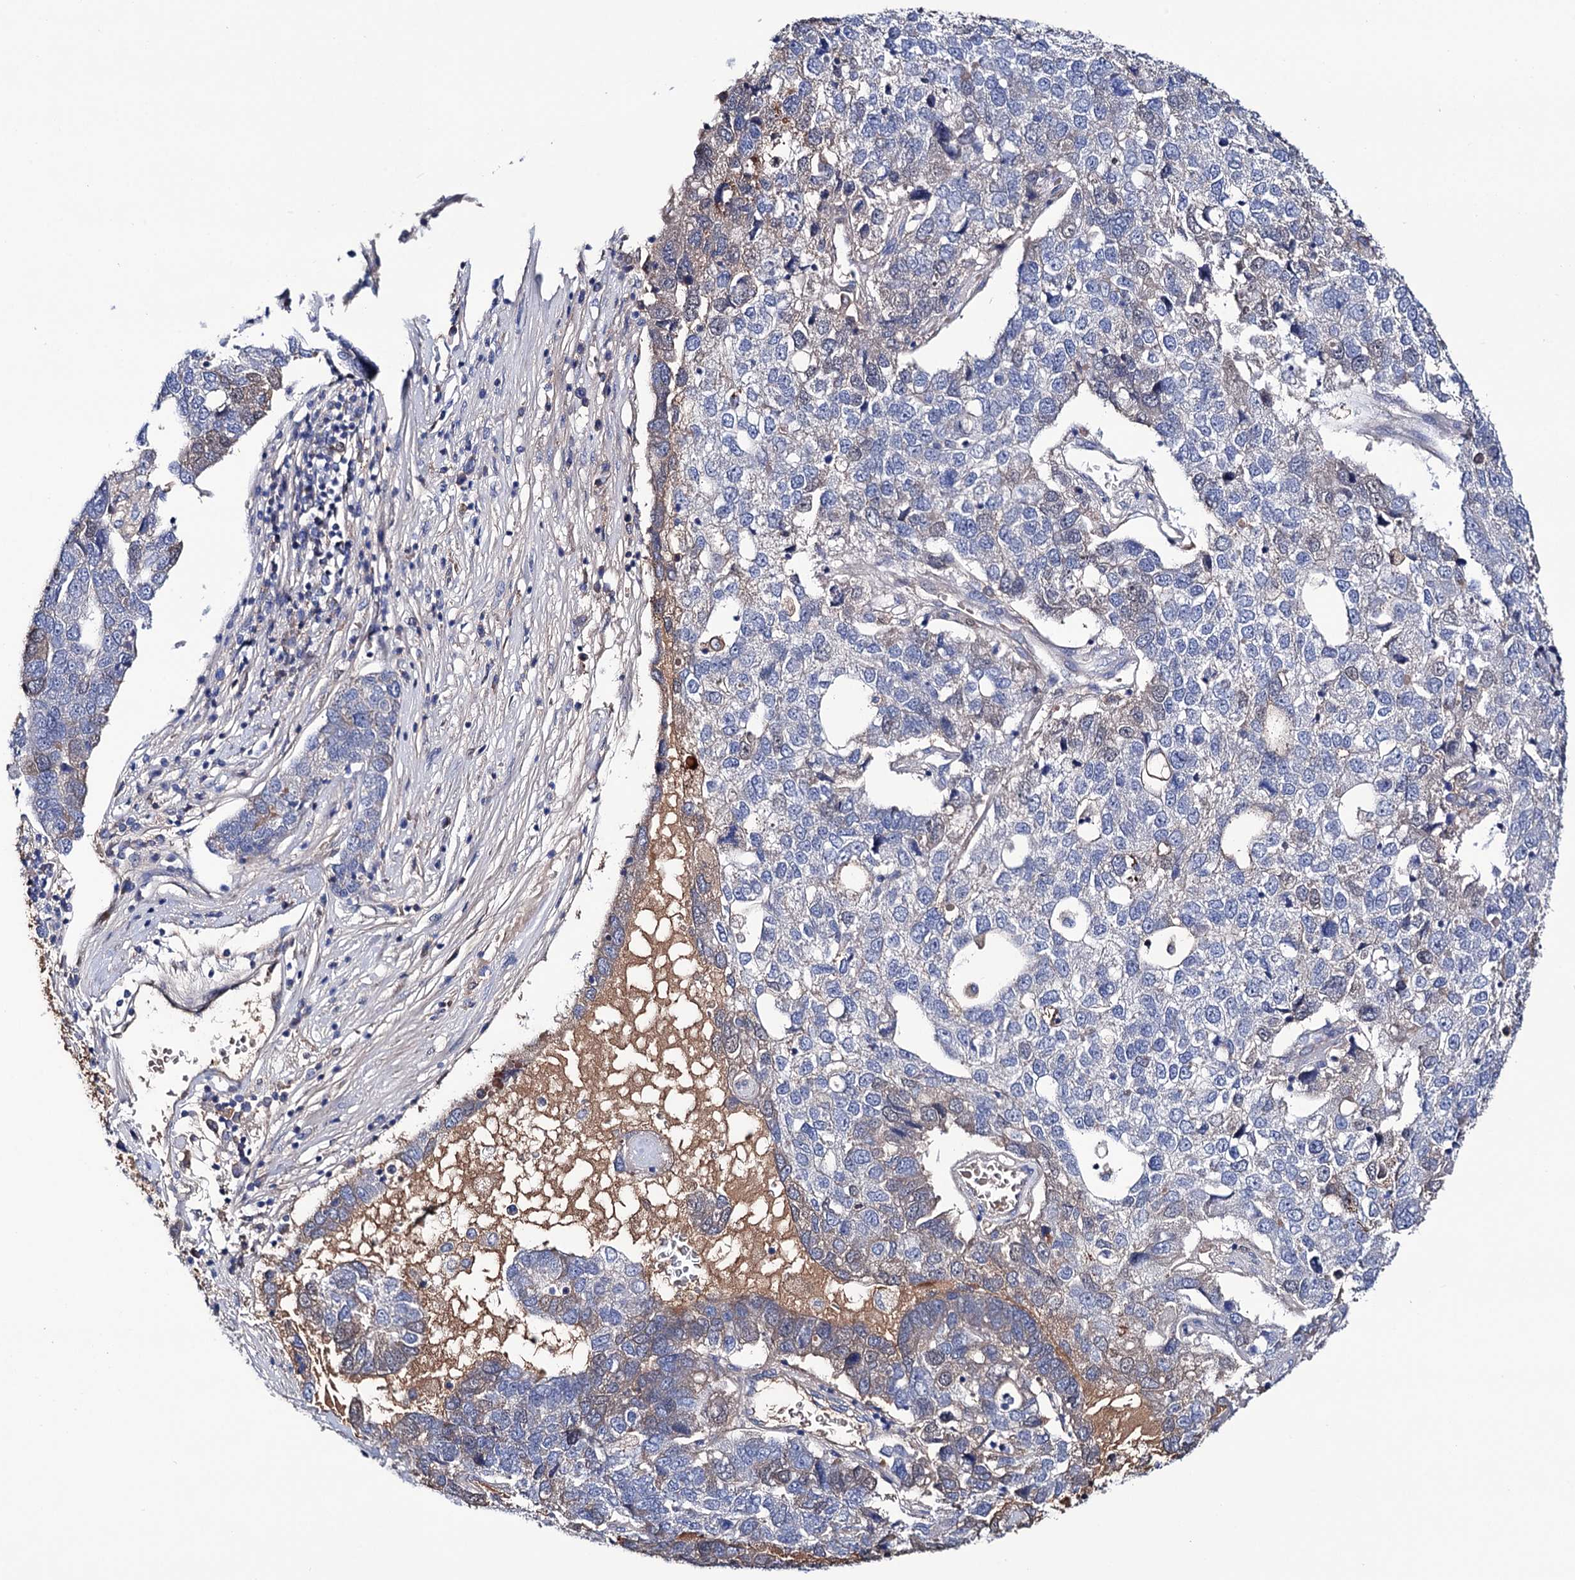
{"staining": {"intensity": "weak", "quantity": "<25%", "location": "cytoplasmic/membranous"}, "tissue": "pancreatic cancer", "cell_type": "Tumor cells", "image_type": "cancer", "snomed": [{"axis": "morphology", "description": "Adenocarcinoma, NOS"}, {"axis": "topography", "description": "Pancreas"}], "caption": "Immunohistochemical staining of pancreatic cancer (adenocarcinoma) reveals no significant expression in tumor cells. The staining was performed using DAB to visualize the protein expression in brown, while the nuclei were stained in blue with hematoxylin (Magnification: 20x).", "gene": "PPP1R32", "patient": {"sex": "female", "age": 61}}